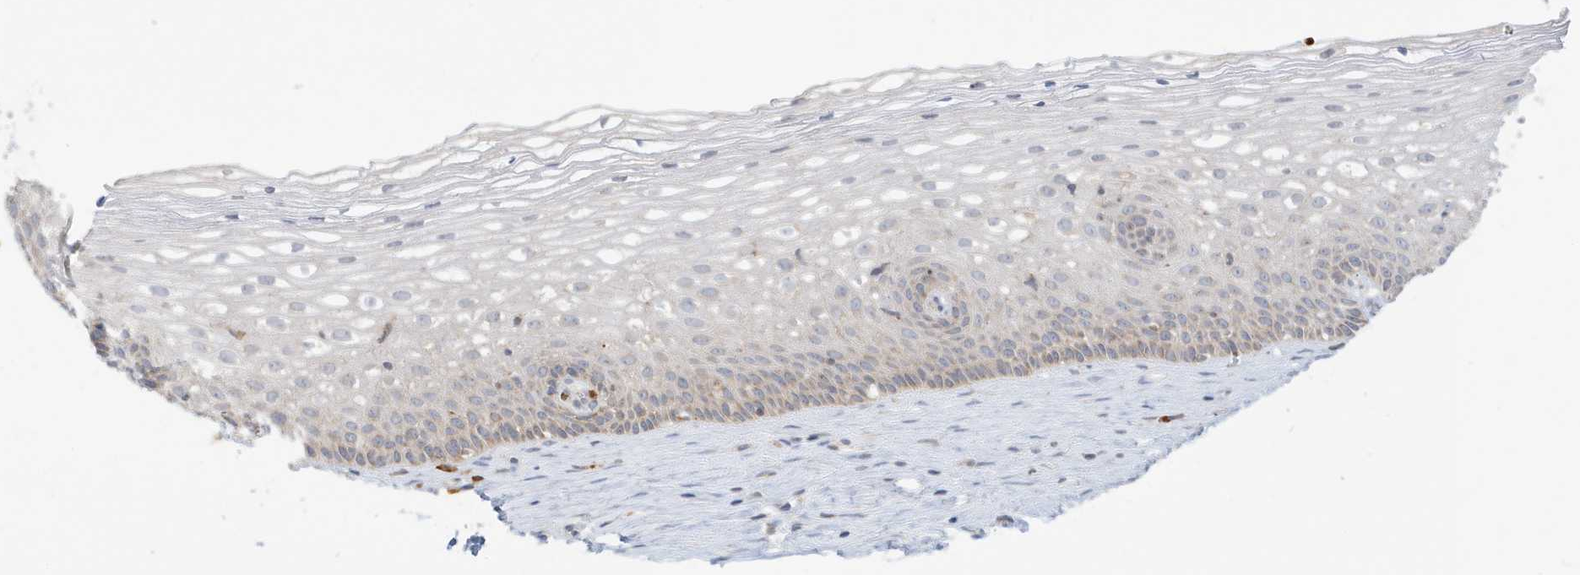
{"staining": {"intensity": "moderate", "quantity": "<25%", "location": "cytoplasmic/membranous"}, "tissue": "cervix", "cell_type": "Glandular cells", "image_type": "normal", "snomed": [{"axis": "morphology", "description": "Normal tissue, NOS"}, {"axis": "topography", "description": "Cervix"}], "caption": "Benign cervix was stained to show a protein in brown. There is low levels of moderate cytoplasmic/membranous staining in approximately <25% of glandular cells.", "gene": "NPPC", "patient": {"sex": "female", "age": 33}}